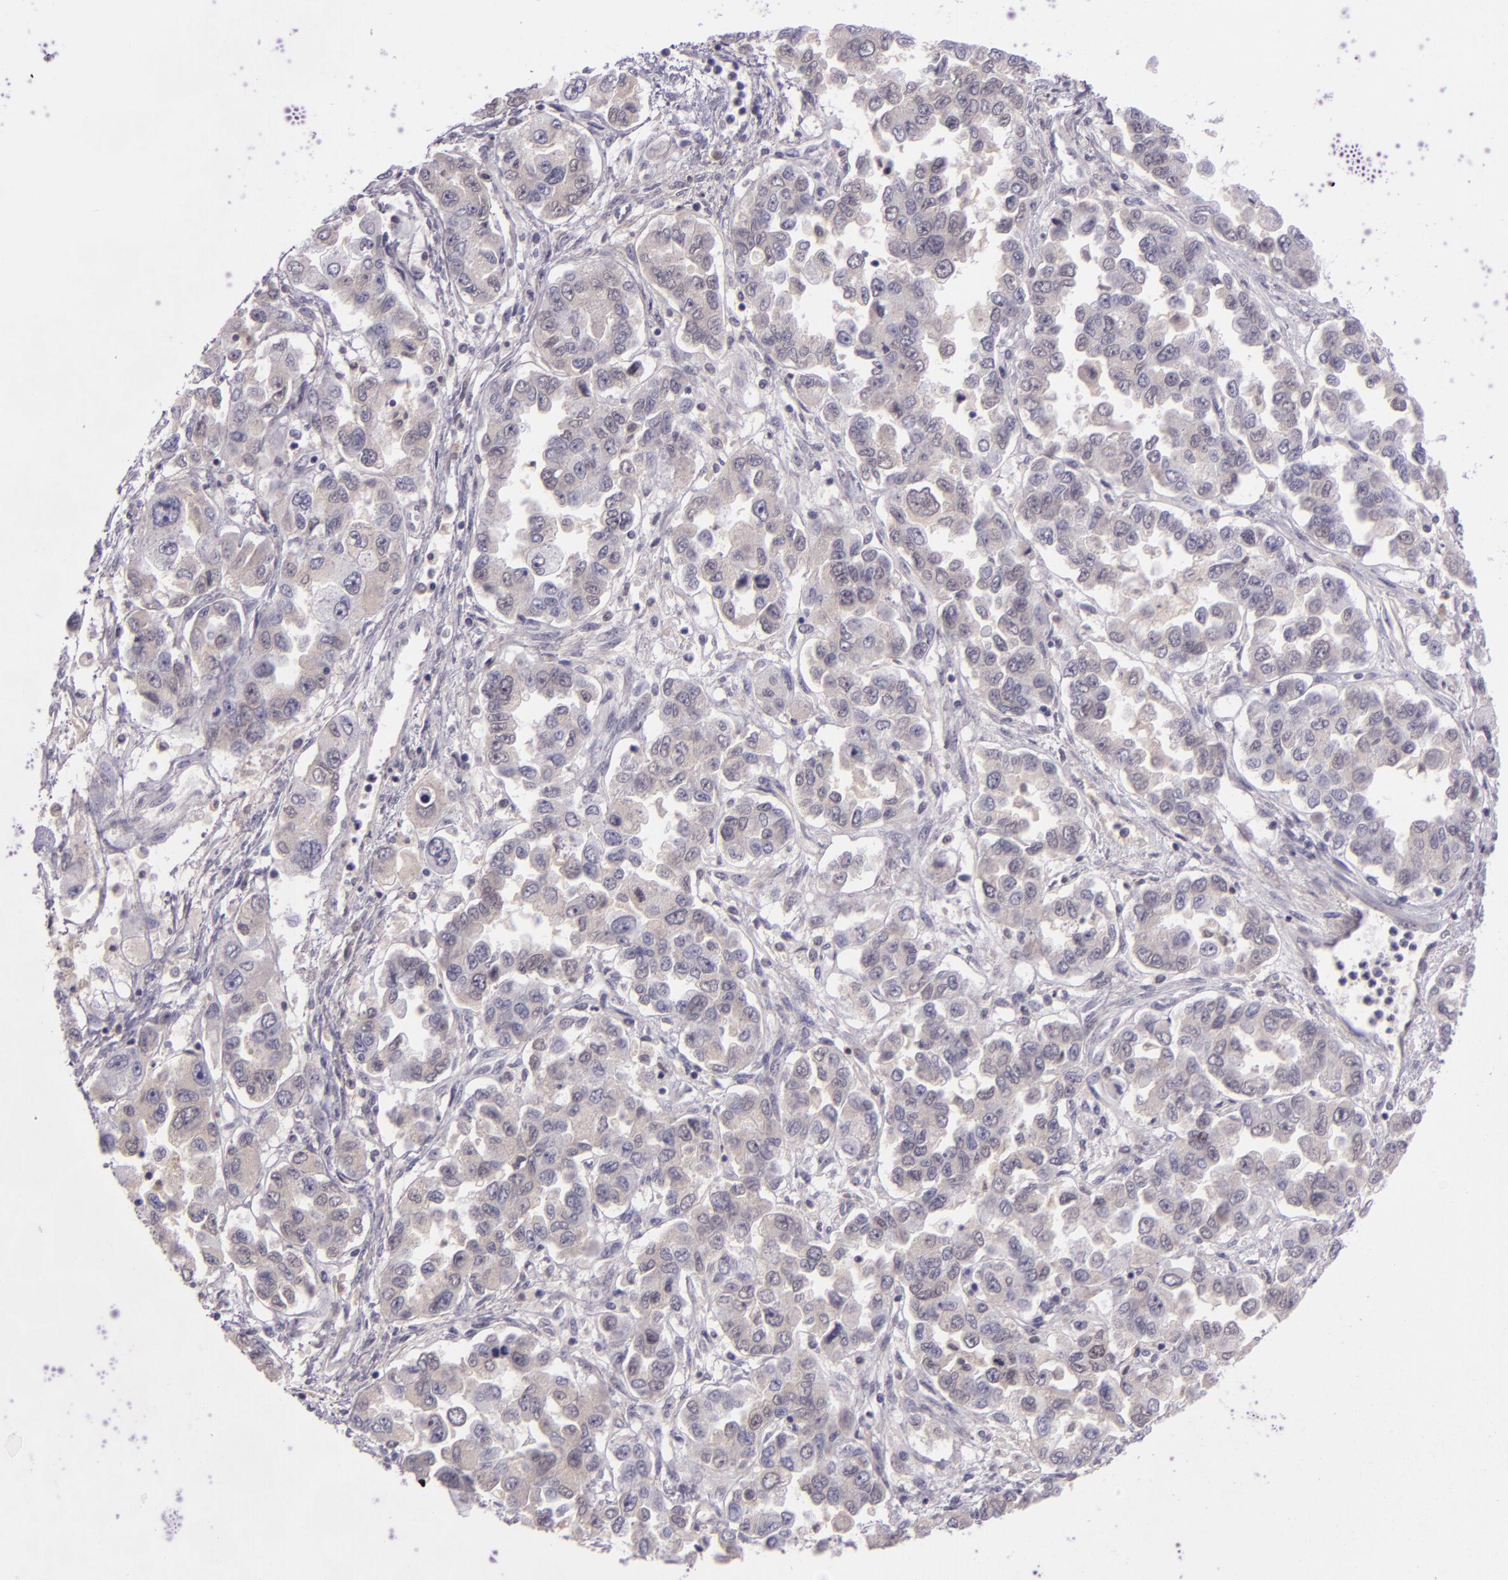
{"staining": {"intensity": "negative", "quantity": "none", "location": "none"}, "tissue": "ovarian cancer", "cell_type": "Tumor cells", "image_type": "cancer", "snomed": [{"axis": "morphology", "description": "Cystadenocarcinoma, serous, NOS"}, {"axis": "topography", "description": "Ovary"}], "caption": "There is no significant staining in tumor cells of ovarian cancer.", "gene": "CHEK2", "patient": {"sex": "female", "age": 84}}